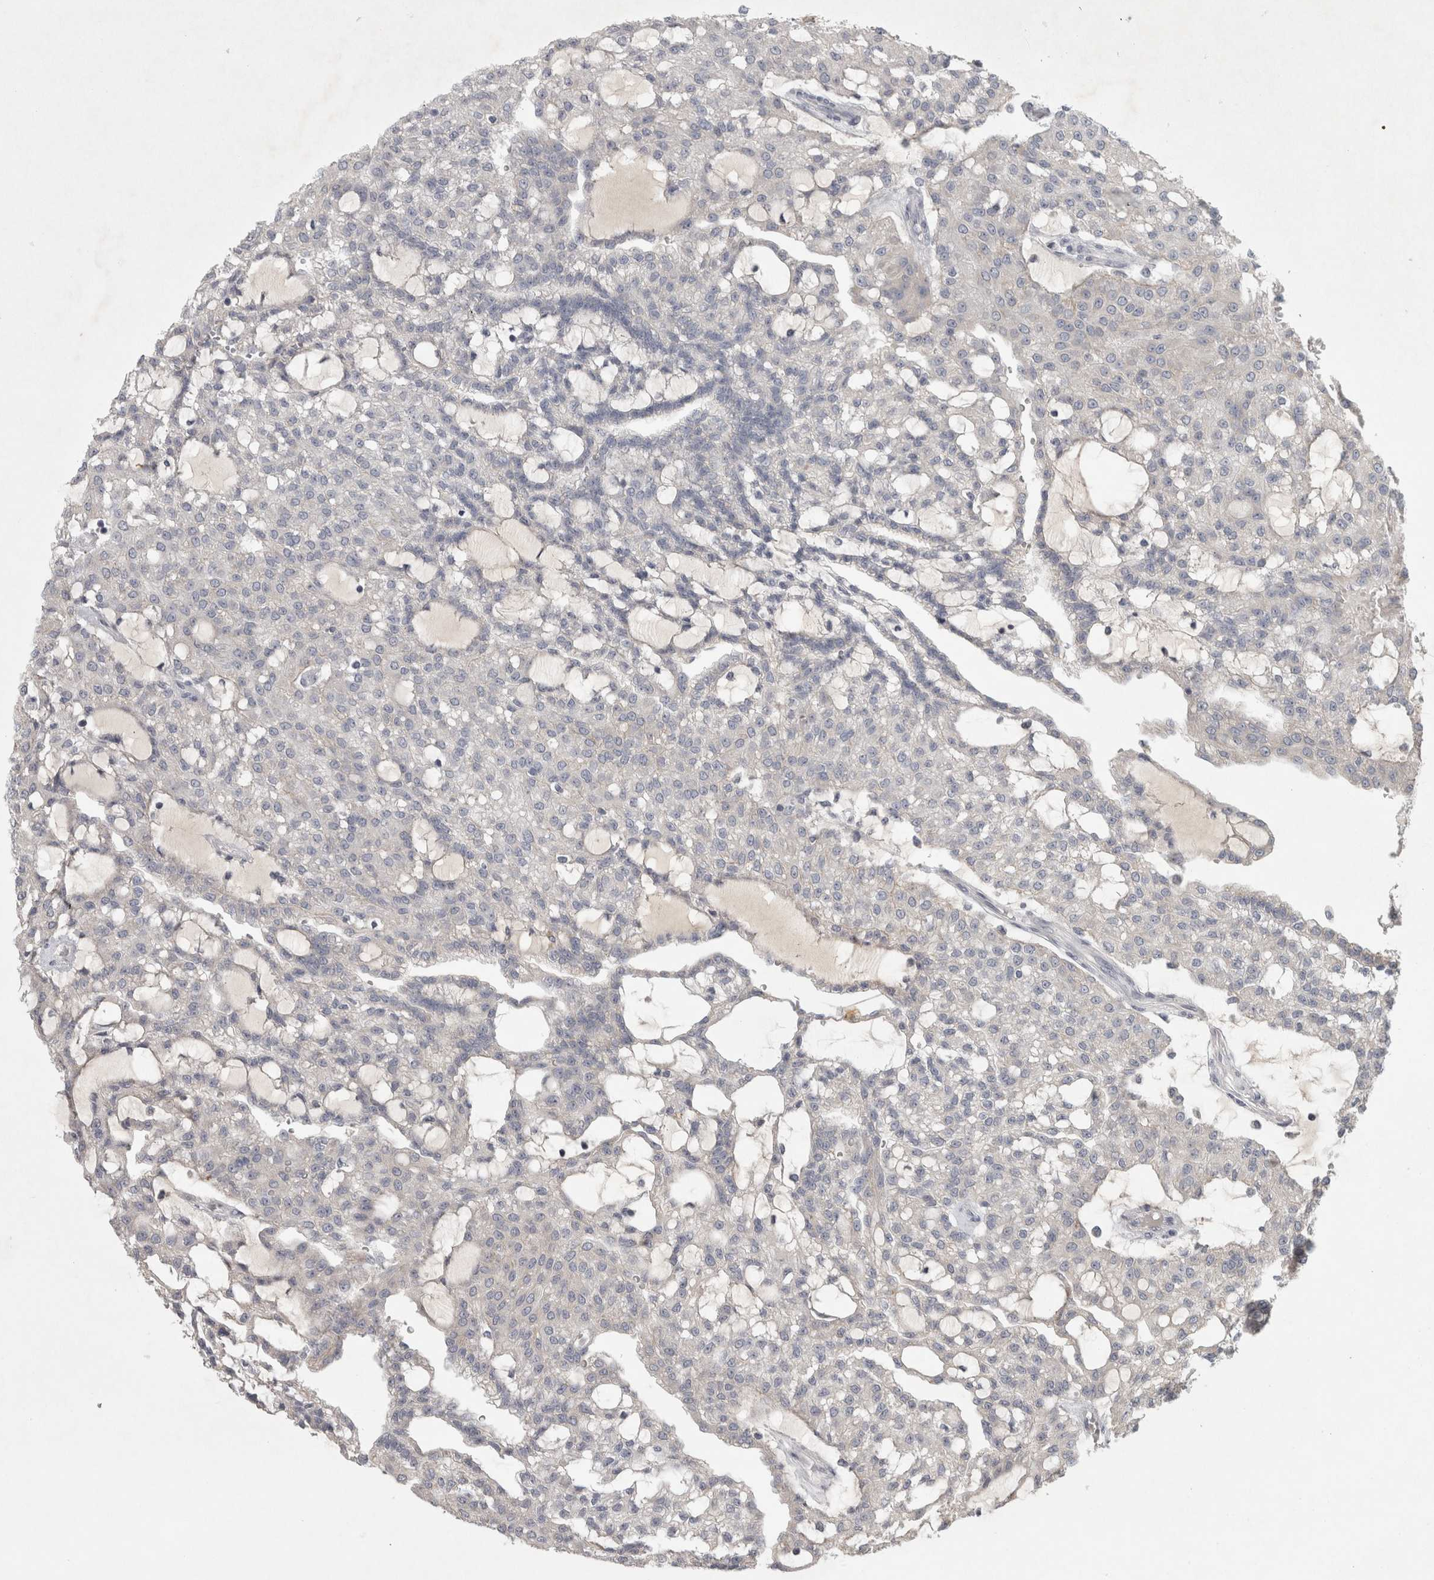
{"staining": {"intensity": "negative", "quantity": "none", "location": "none"}, "tissue": "renal cancer", "cell_type": "Tumor cells", "image_type": "cancer", "snomed": [{"axis": "morphology", "description": "Adenocarcinoma, NOS"}, {"axis": "topography", "description": "Kidney"}], "caption": "DAB immunohistochemical staining of renal adenocarcinoma displays no significant positivity in tumor cells. (Stains: DAB (3,3'-diaminobenzidine) immunohistochemistry with hematoxylin counter stain, Microscopy: brightfield microscopy at high magnification).", "gene": "ENPP7", "patient": {"sex": "male", "age": 63}}